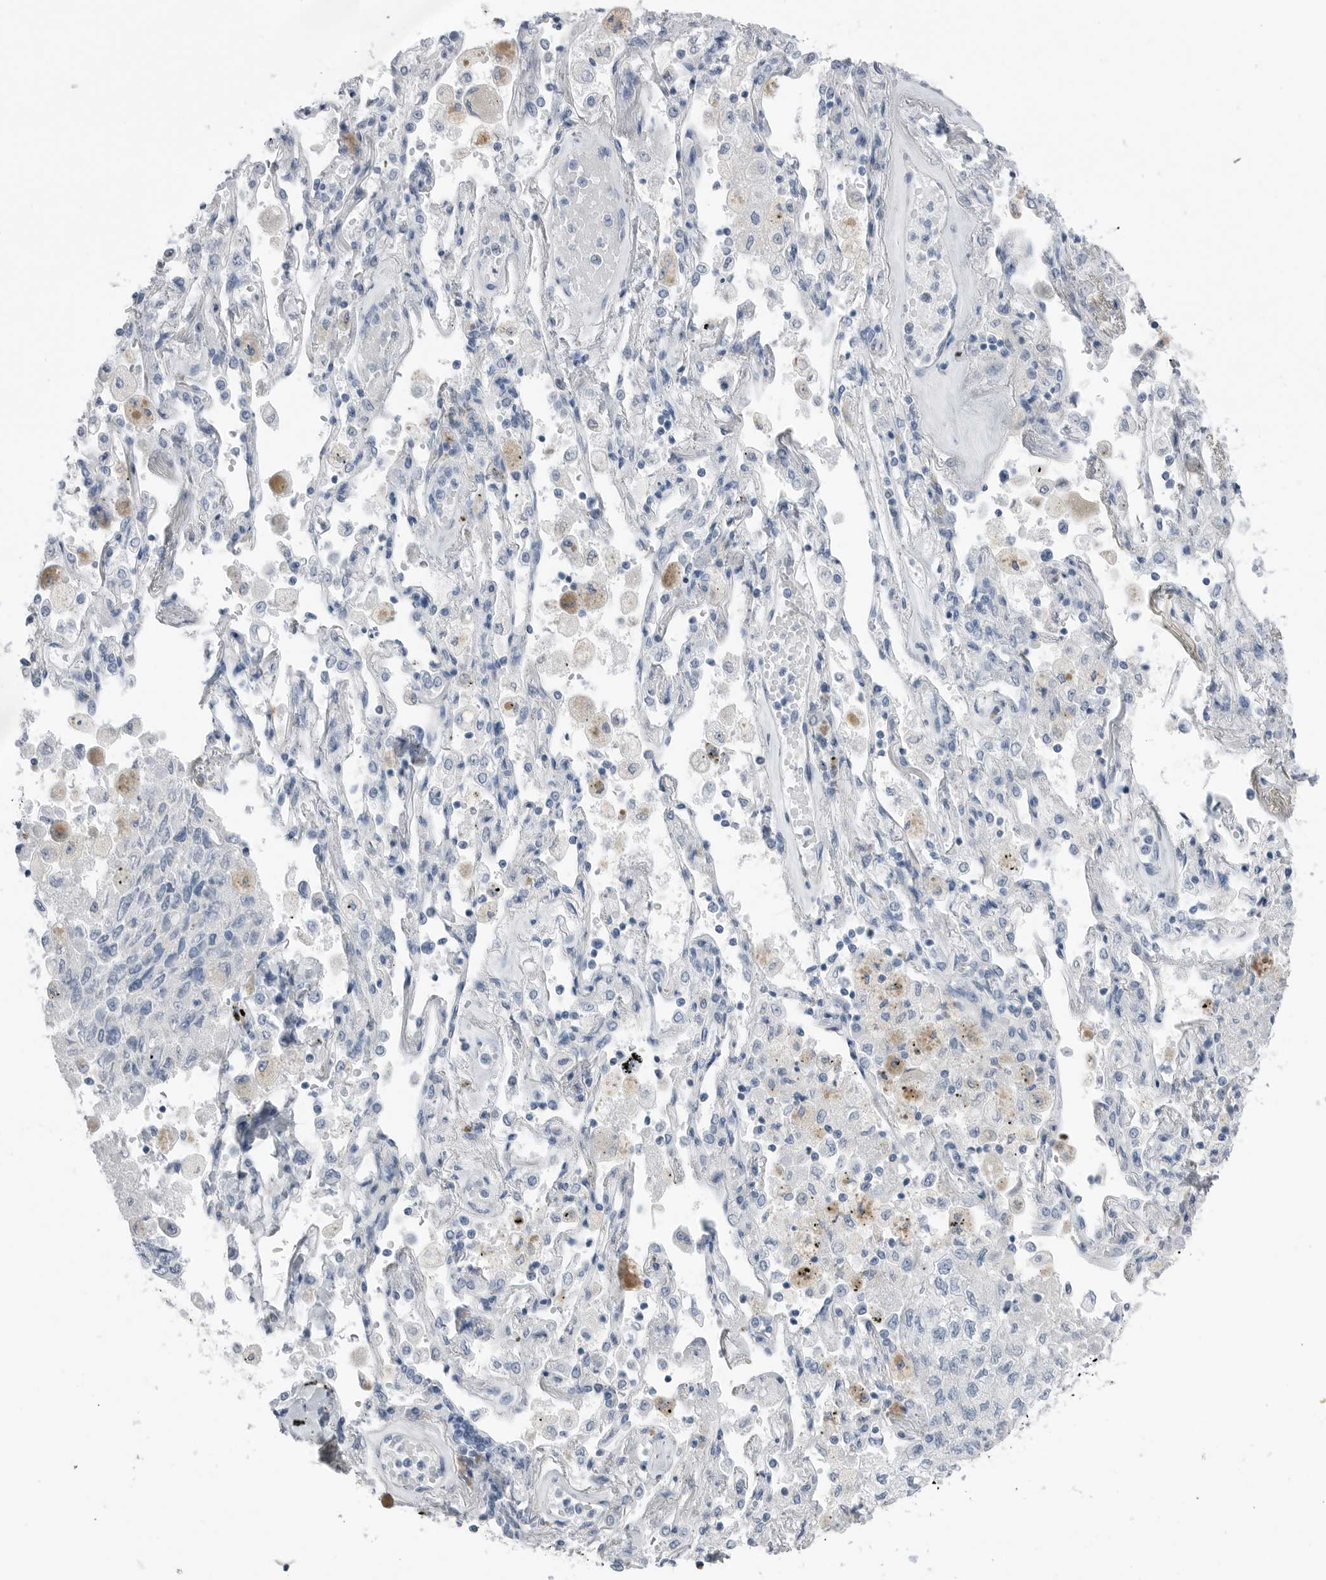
{"staining": {"intensity": "negative", "quantity": "none", "location": "none"}, "tissue": "lung cancer", "cell_type": "Tumor cells", "image_type": "cancer", "snomed": [{"axis": "morphology", "description": "Adenocarcinoma, NOS"}, {"axis": "topography", "description": "Lung"}], "caption": "This is an immunohistochemistry image of adenocarcinoma (lung). There is no expression in tumor cells.", "gene": "ABHD12", "patient": {"sex": "male", "age": 63}}